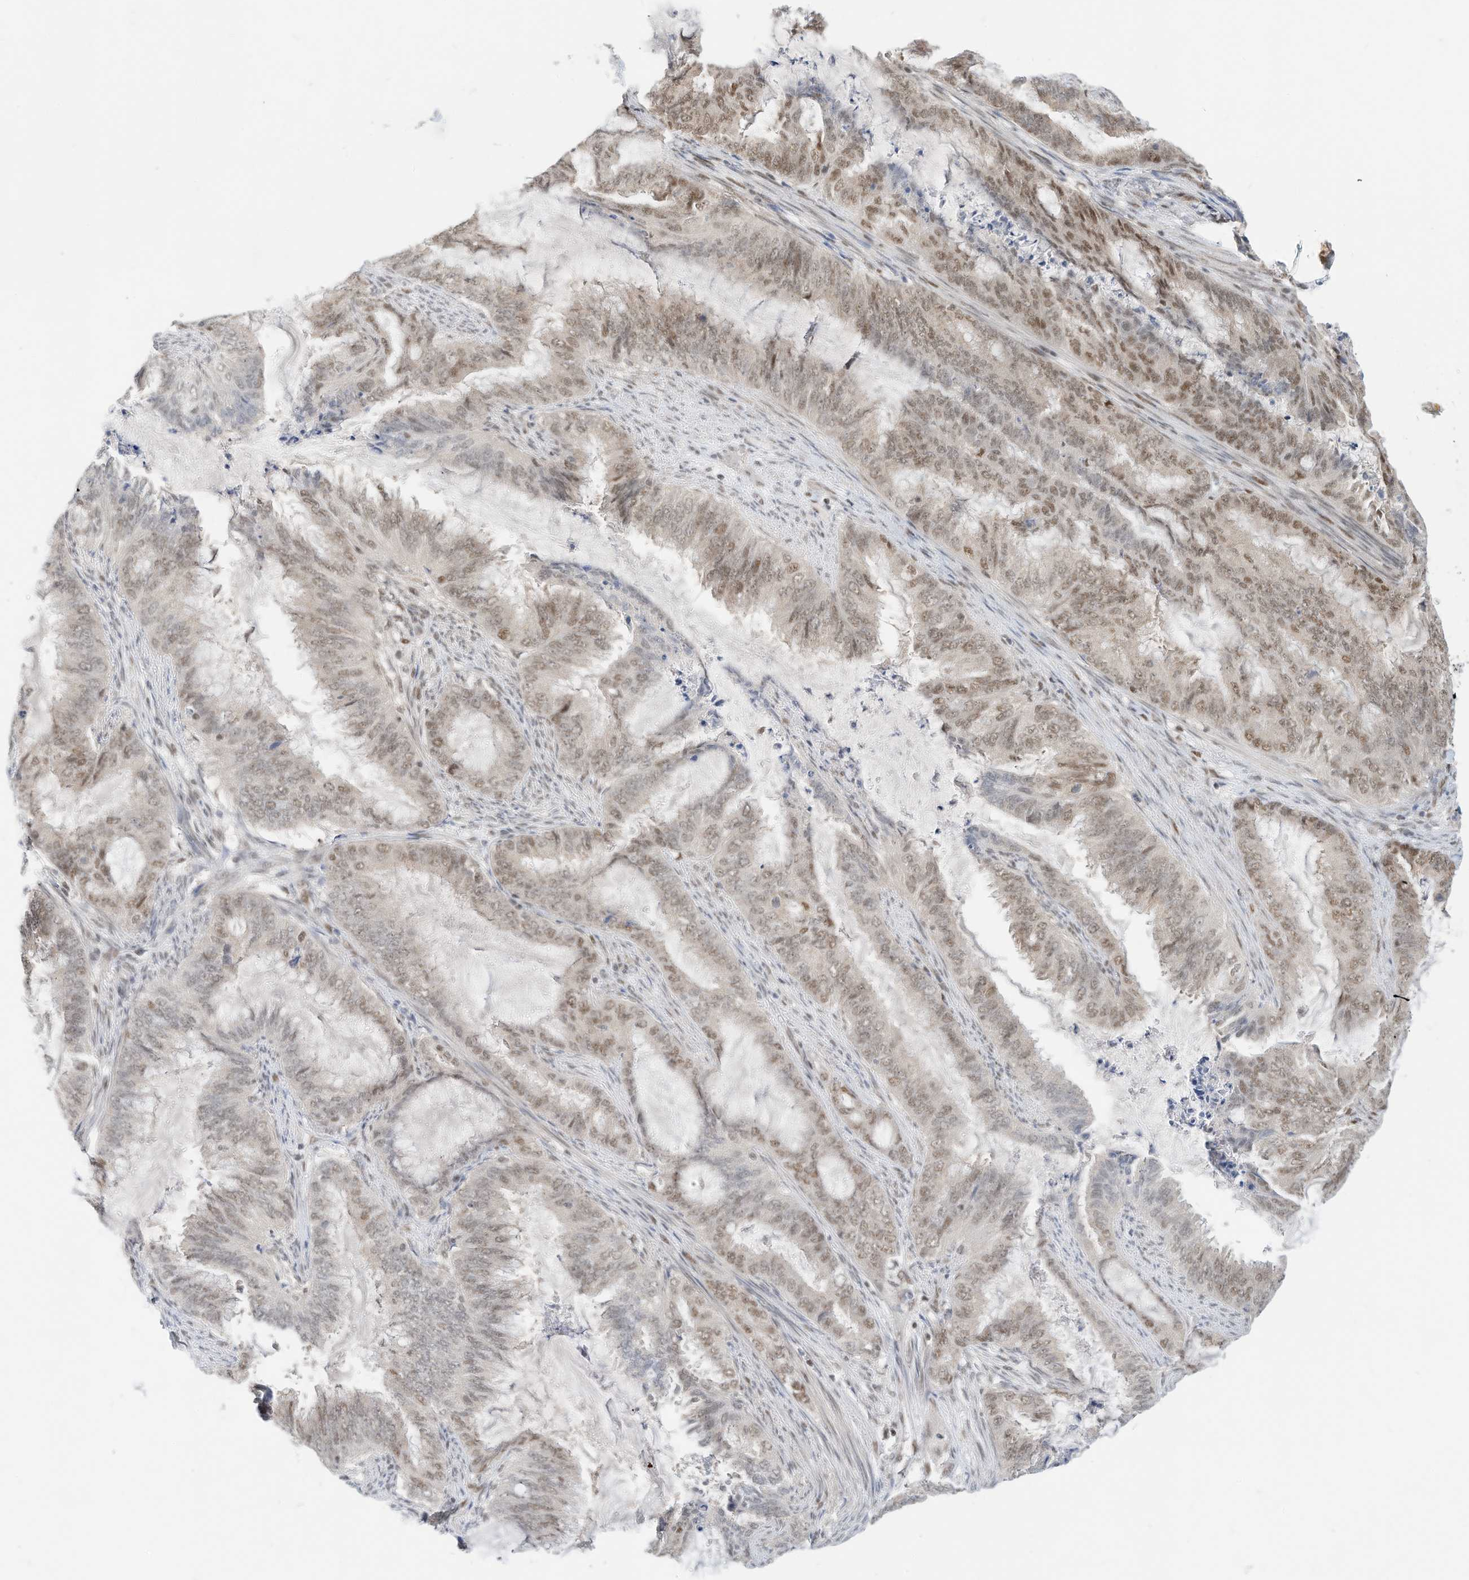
{"staining": {"intensity": "moderate", "quantity": "25%-75%", "location": "nuclear"}, "tissue": "endometrial cancer", "cell_type": "Tumor cells", "image_type": "cancer", "snomed": [{"axis": "morphology", "description": "Adenocarcinoma, NOS"}, {"axis": "topography", "description": "Endometrium"}], "caption": "Brown immunohistochemical staining in endometrial adenocarcinoma shows moderate nuclear positivity in about 25%-75% of tumor cells.", "gene": "OGT", "patient": {"sex": "female", "age": 51}}